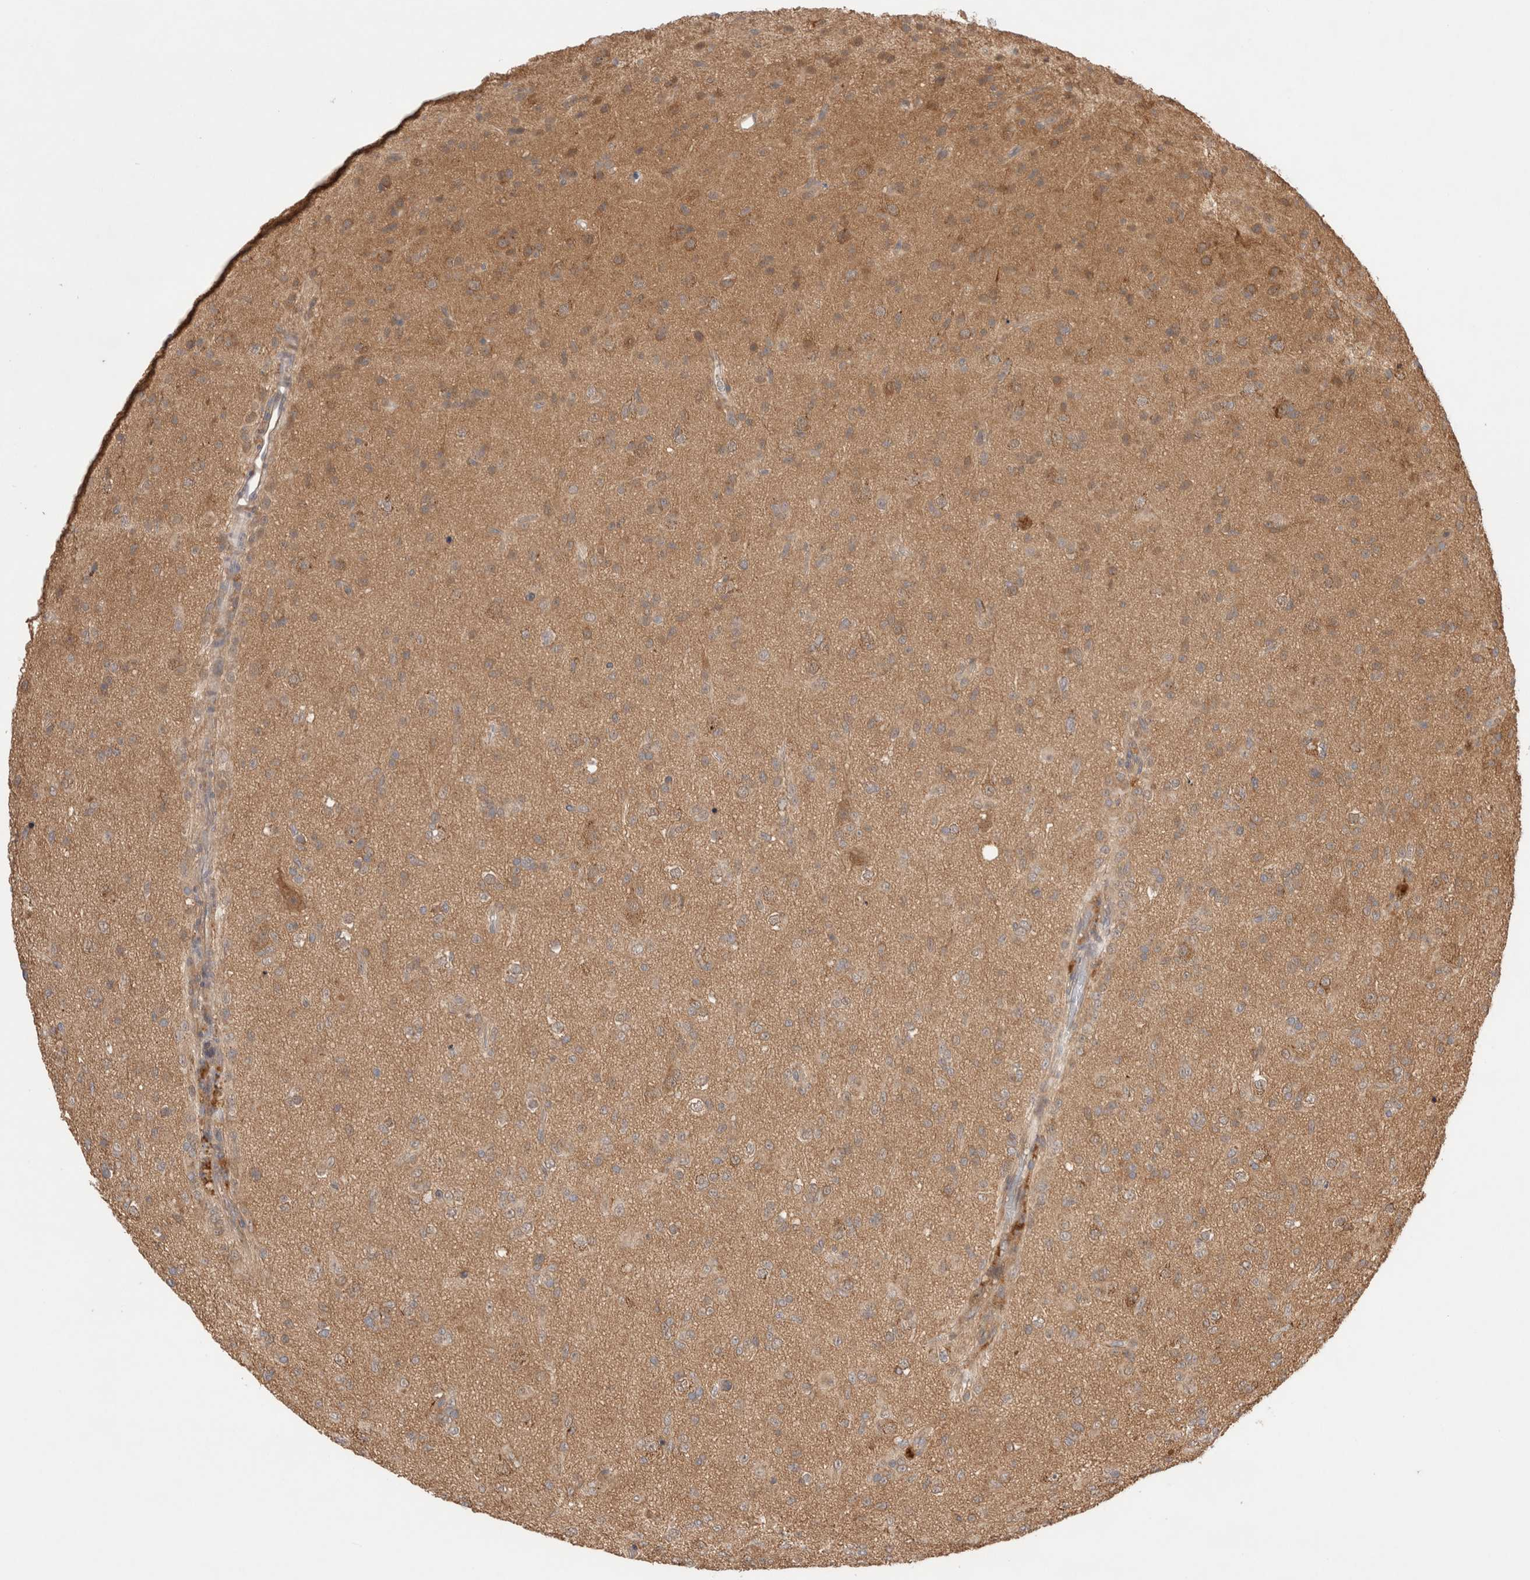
{"staining": {"intensity": "moderate", "quantity": ">75%", "location": "cytoplasmic/membranous"}, "tissue": "glioma", "cell_type": "Tumor cells", "image_type": "cancer", "snomed": [{"axis": "morphology", "description": "Glioma, malignant, Low grade"}, {"axis": "topography", "description": "Brain"}], "caption": "Moderate cytoplasmic/membranous staining is present in about >75% of tumor cells in malignant glioma (low-grade).", "gene": "VPS28", "patient": {"sex": "male", "age": 65}}